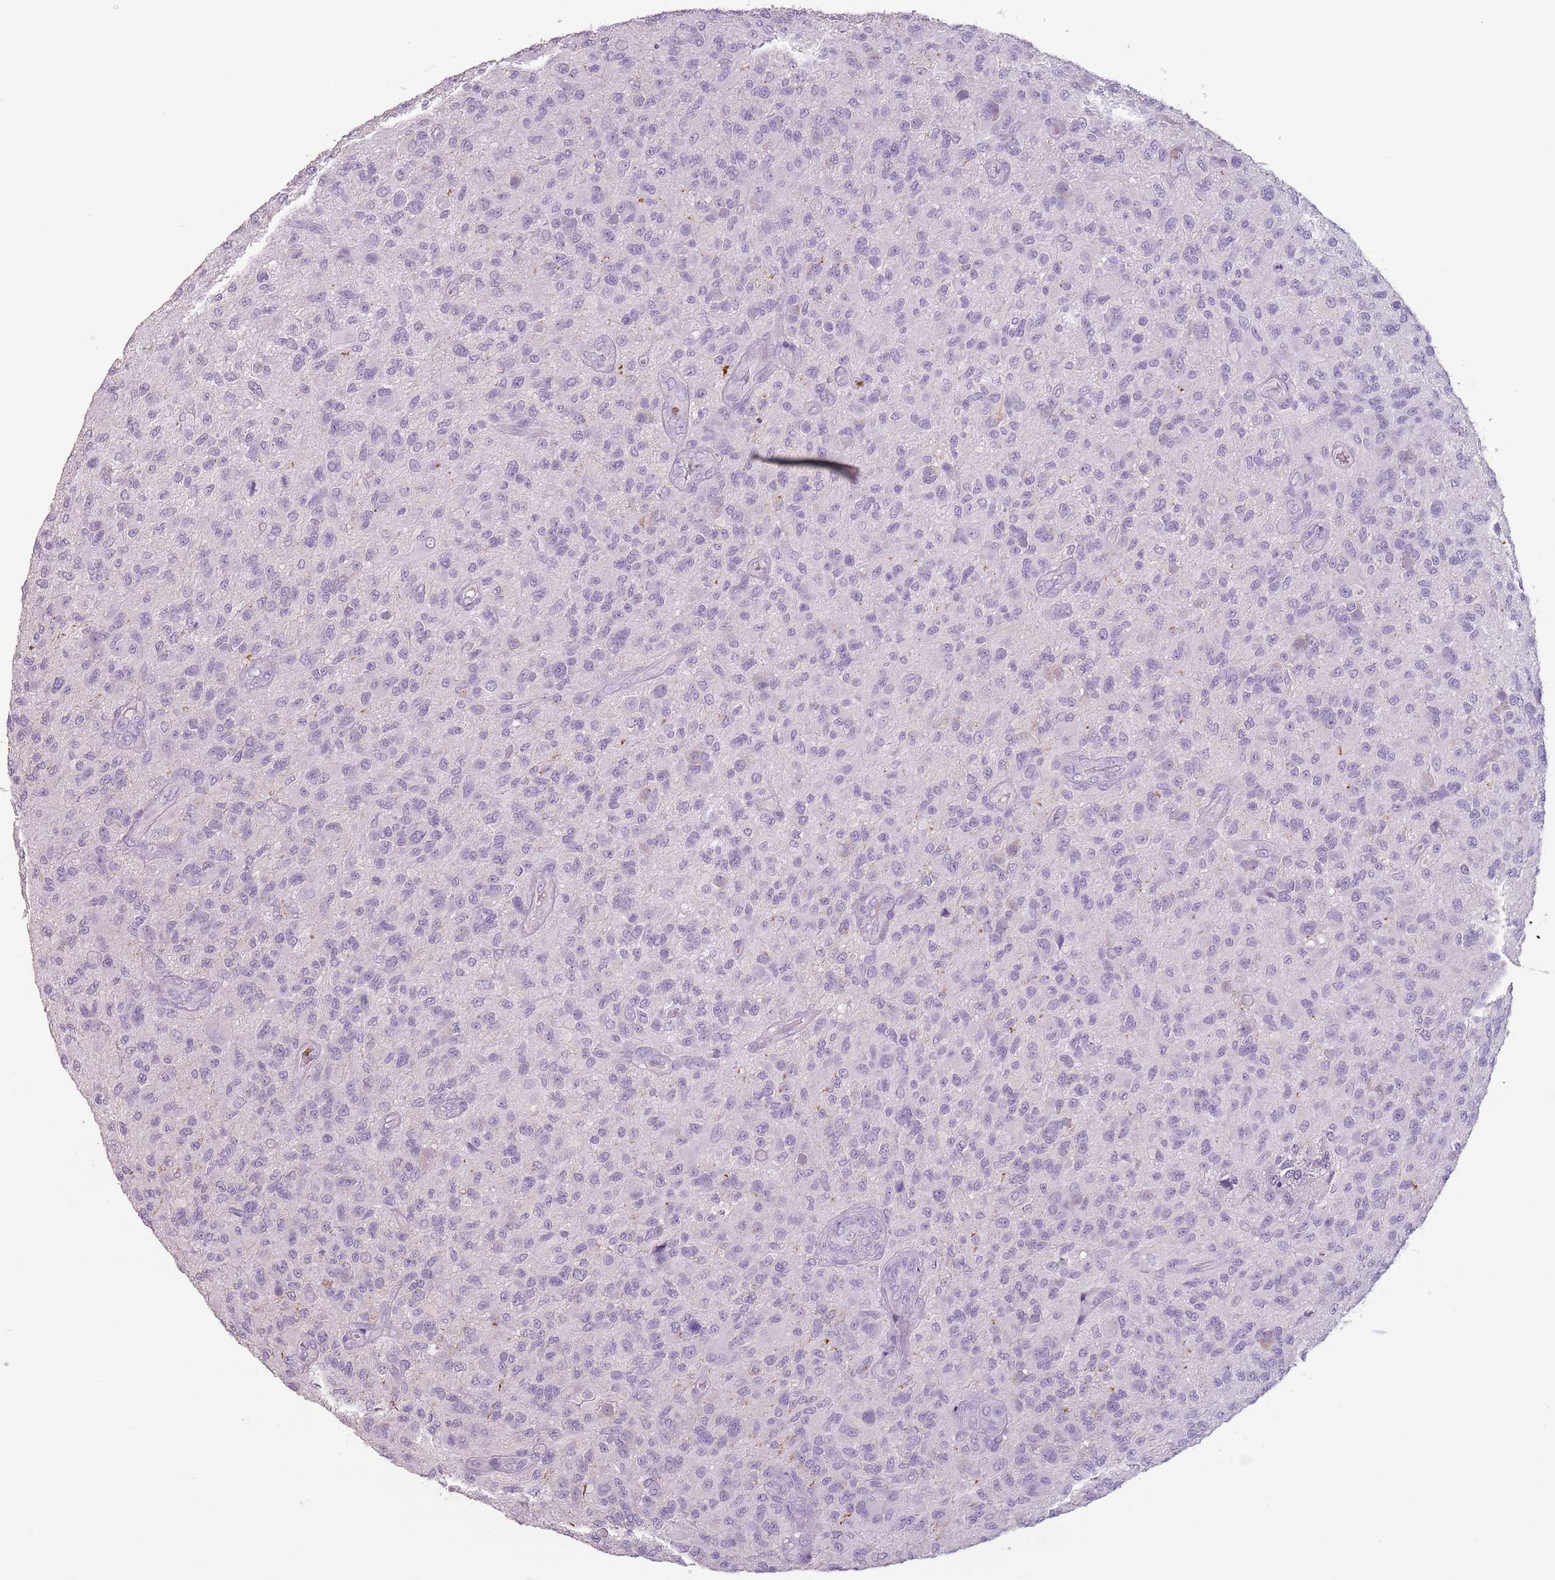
{"staining": {"intensity": "negative", "quantity": "none", "location": "none"}, "tissue": "glioma", "cell_type": "Tumor cells", "image_type": "cancer", "snomed": [{"axis": "morphology", "description": "Glioma, malignant, High grade"}, {"axis": "topography", "description": "Brain"}], "caption": "A high-resolution image shows IHC staining of high-grade glioma (malignant), which demonstrates no significant expression in tumor cells. (Brightfield microscopy of DAB IHC at high magnification).", "gene": "CELF6", "patient": {"sex": "male", "age": 47}}